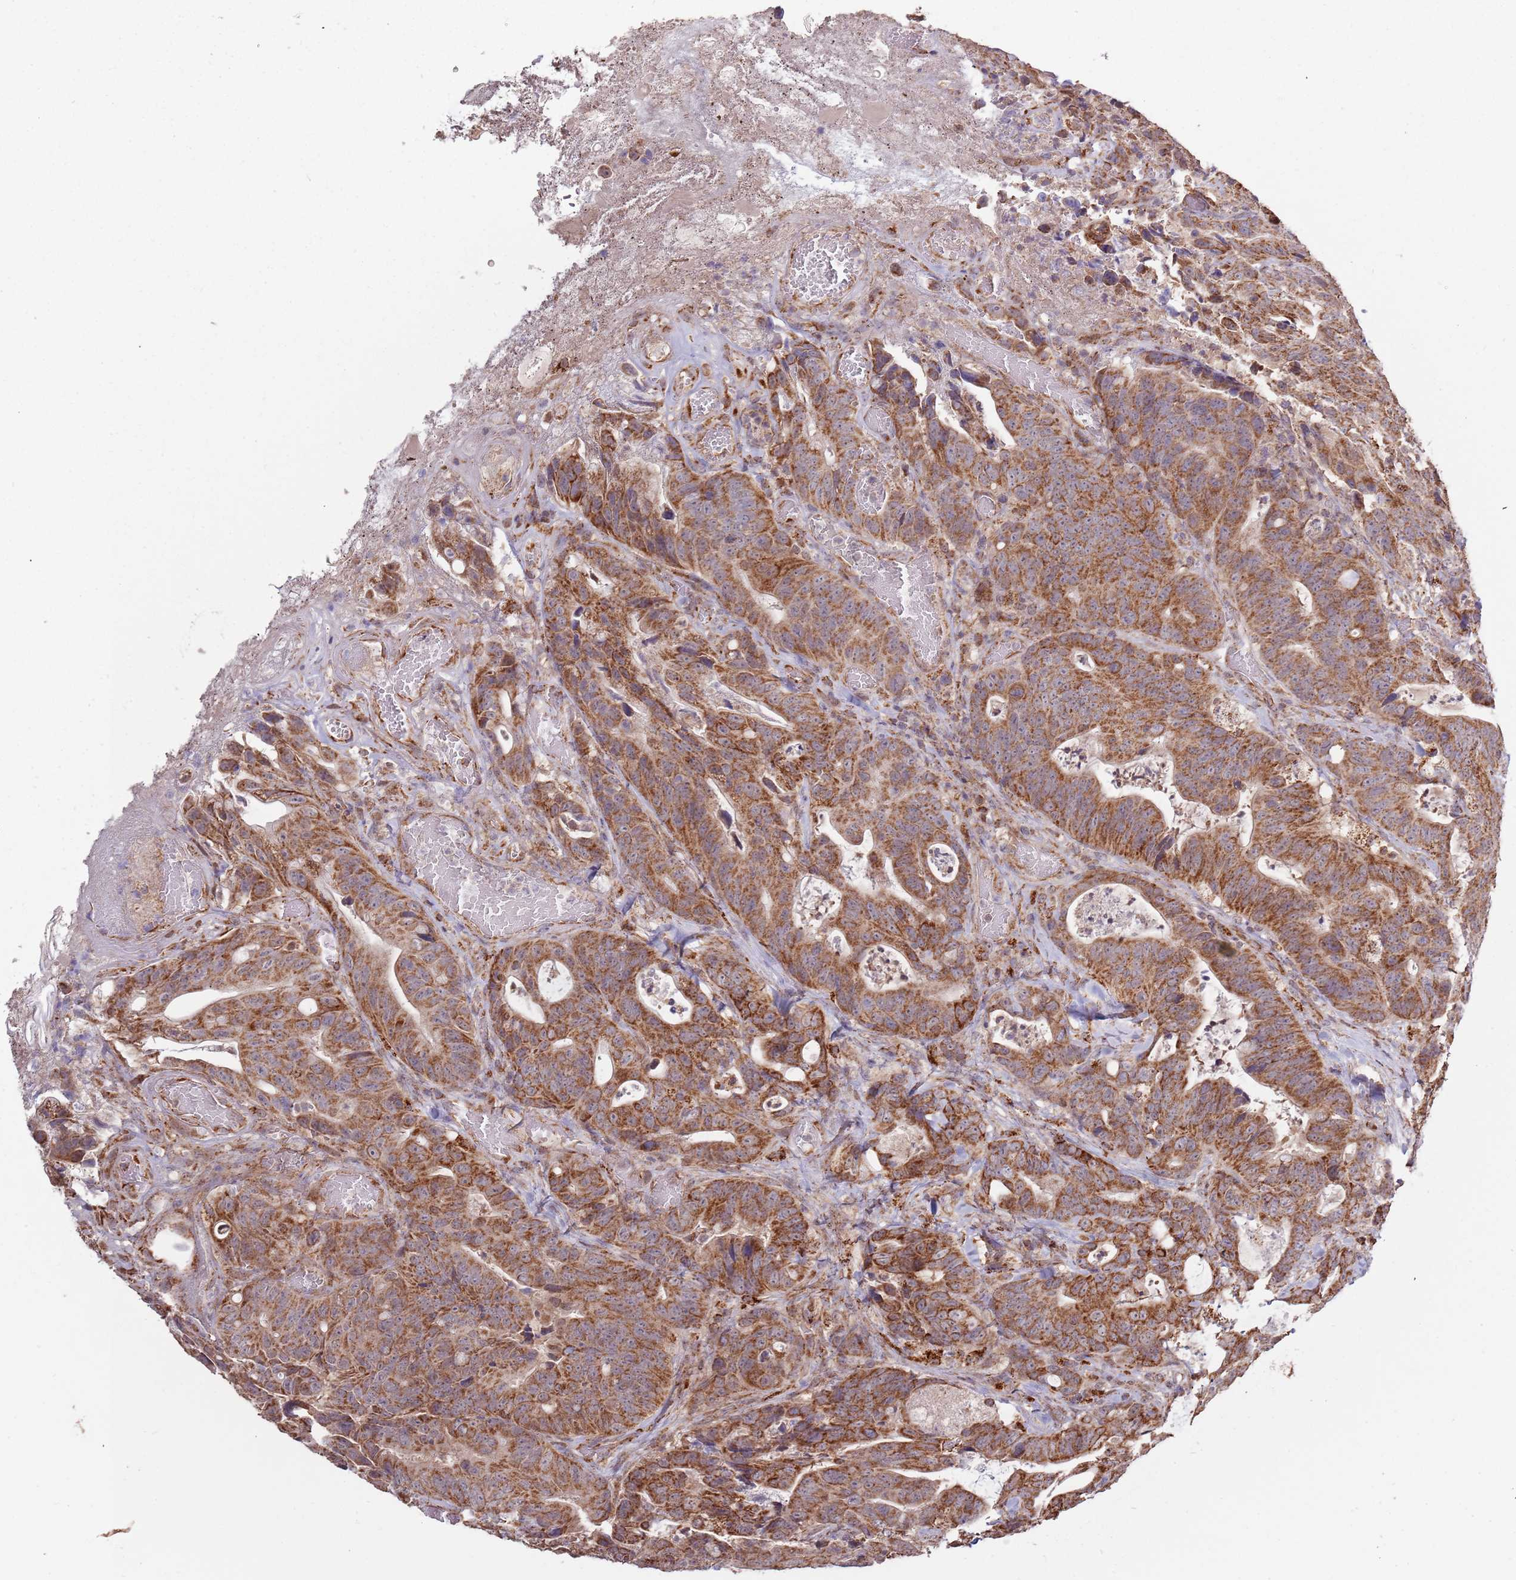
{"staining": {"intensity": "strong", "quantity": ">75%", "location": "cytoplasmic/membranous"}, "tissue": "colorectal cancer", "cell_type": "Tumor cells", "image_type": "cancer", "snomed": [{"axis": "morphology", "description": "Adenocarcinoma, NOS"}, {"axis": "topography", "description": "Colon"}], "caption": "Tumor cells reveal strong cytoplasmic/membranous staining in approximately >75% of cells in colorectal adenocarcinoma.", "gene": "IL17RD", "patient": {"sex": "female", "age": 82}}